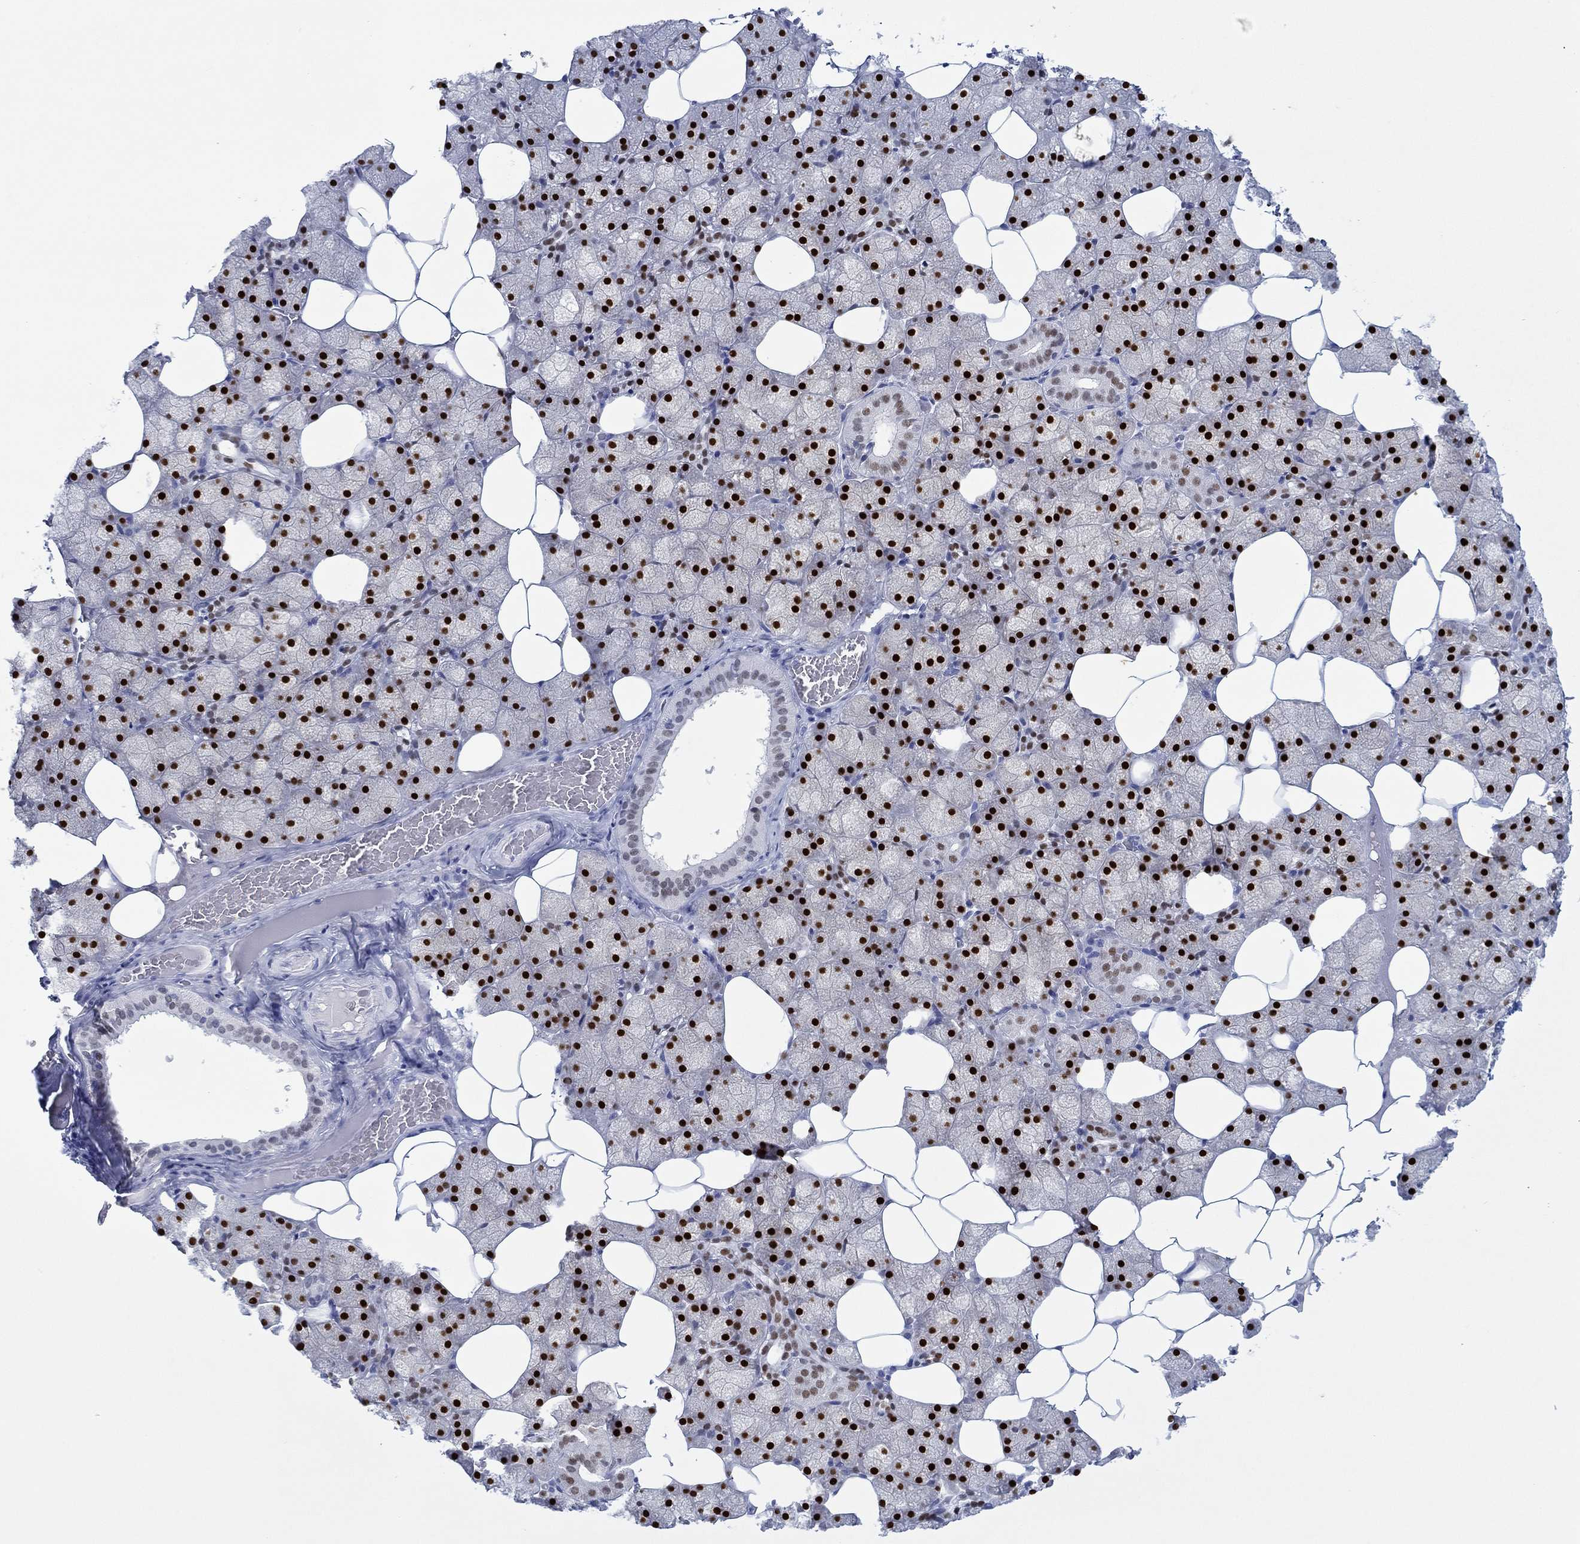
{"staining": {"intensity": "strong", "quantity": "25%-75%", "location": "nuclear"}, "tissue": "salivary gland", "cell_type": "Glandular cells", "image_type": "normal", "snomed": [{"axis": "morphology", "description": "Normal tissue, NOS"}, {"axis": "topography", "description": "Salivary gland"}], "caption": "High-power microscopy captured an IHC photomicrograph of unremarkable salivary gland, revealing strong nuclear expression in about 25%-75% of glandular cells. (brown staining indicates protein expression, while blue staining denotes nuclei).", "gene": "PAX9", "patient": {"sex": "male", "age": 38}}